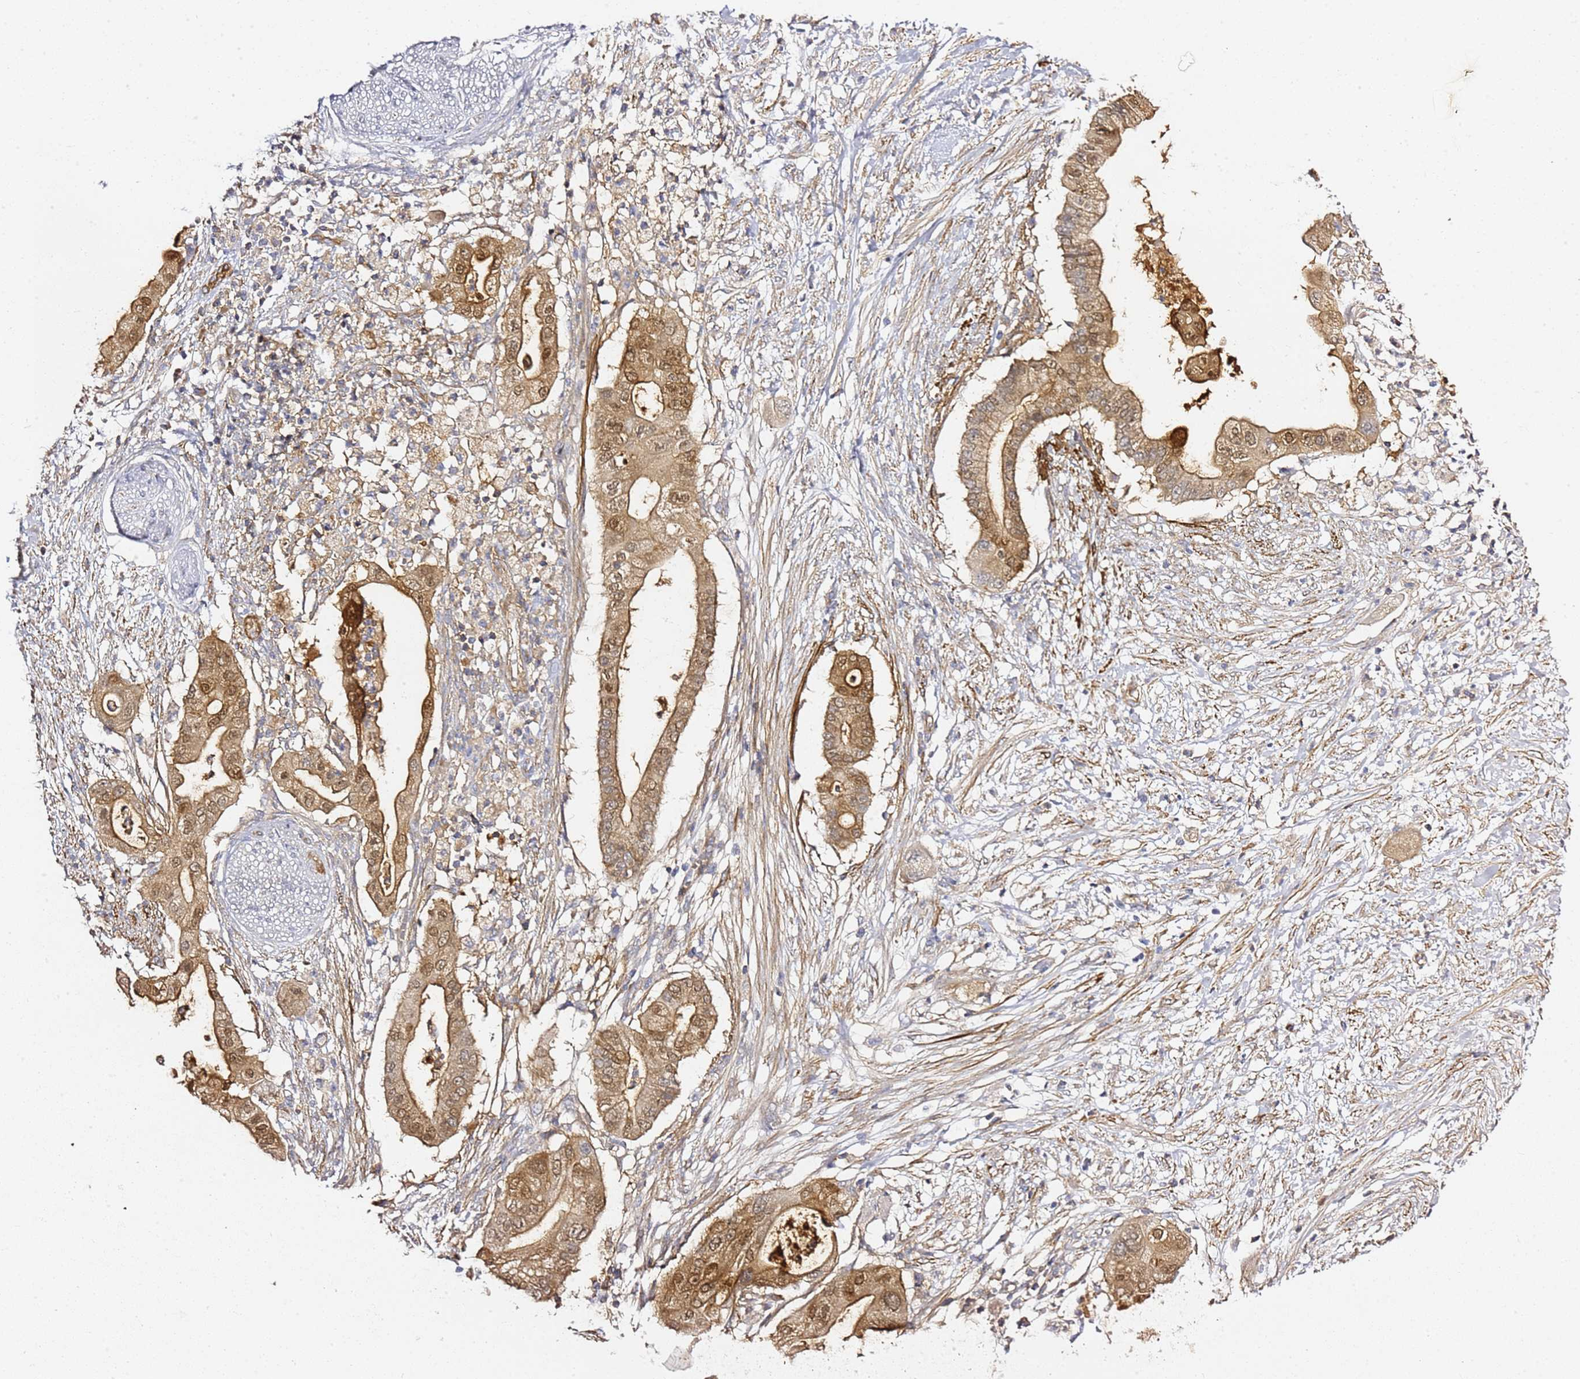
{"staining": {"intensity": "moderate", "quantity": ">75%", "location": "cytoplasmic/membranous,nuclear"}, "tissue": "pancreatic cancer", "cell_type": "Tumor cells", "image_type": "cancer", "snomed": [{"axis": "morphology", "description": "Adenocarcinoma, NOS"}, {"axis": "topography", "description": "Pancreas"}], "caption": "Pancreatic cancer (adenocarcinoma) stained with DAB (3,3'-diaminobenzidine) immunohistochemistry (IHC) shows medium levels of moderate cytoplasmic/membranous and nuclear expression in about >75% of tumor cells.", "gene": "EPS8L1", "patient": {"sex": "male", "age": 68}}